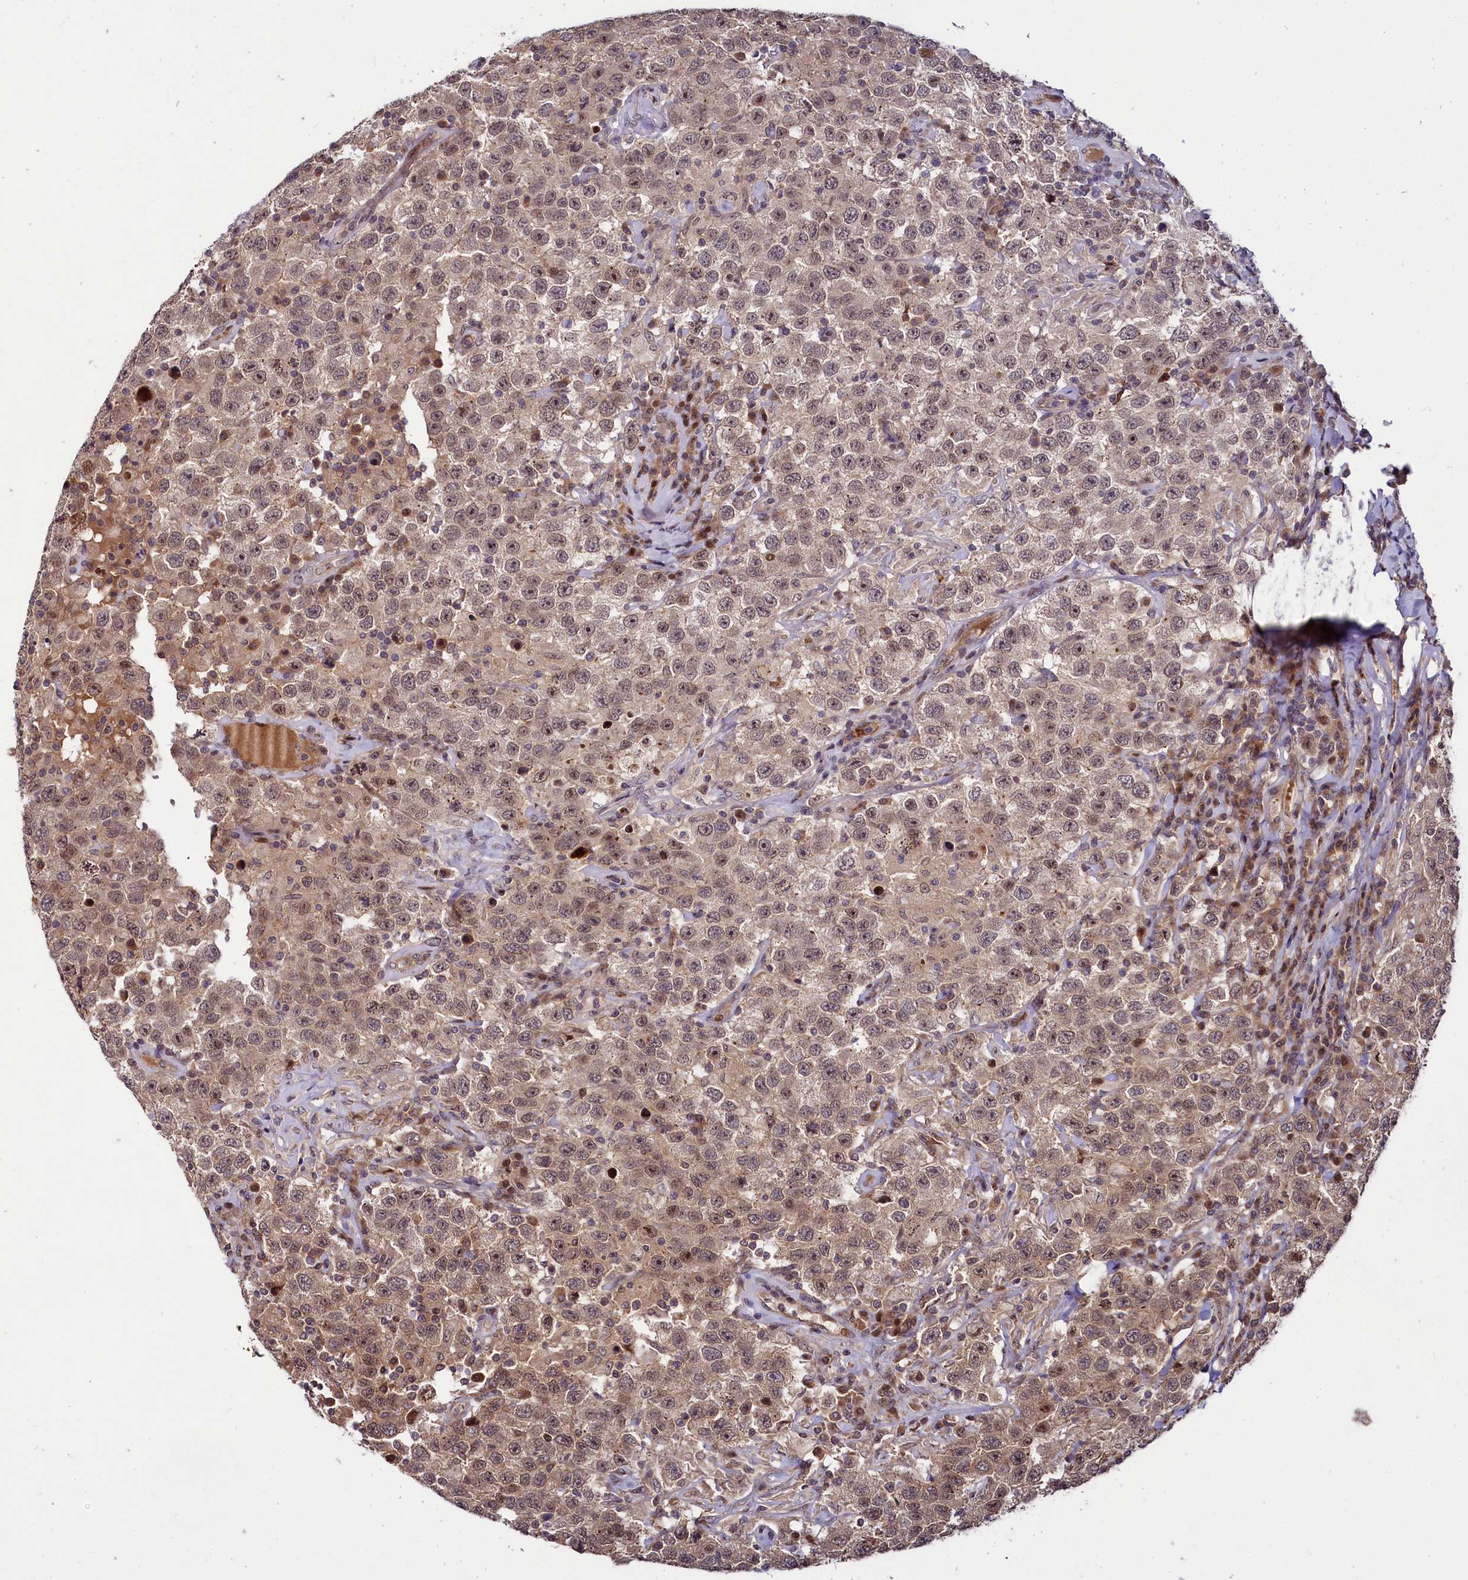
{"staining": {"intensity": "moderate", "quantity": ">75%", "location": "cytoplasmic/membranous,nuclear"}, "tissue": "testis cancer", "cell_type": "Tumor cells", "image_type": "cancer", "snomed": [{"axis": "morphology", "description": "Seminoma, NOS"}, {"axis": "topography", "description": "Testis"}], "caption": "This photomicrograph displays testis cancer (seminoma) stained with immunohistochemistry (IHC) to label a protein in brown. The cytoplasmic/membranous and nuclear of tumor cells show moderate positivity for the protein. Nuclei are counter-stained blue.", "gene": "N4BP2L1", "patient": {"sex": "male", "age": 41}}